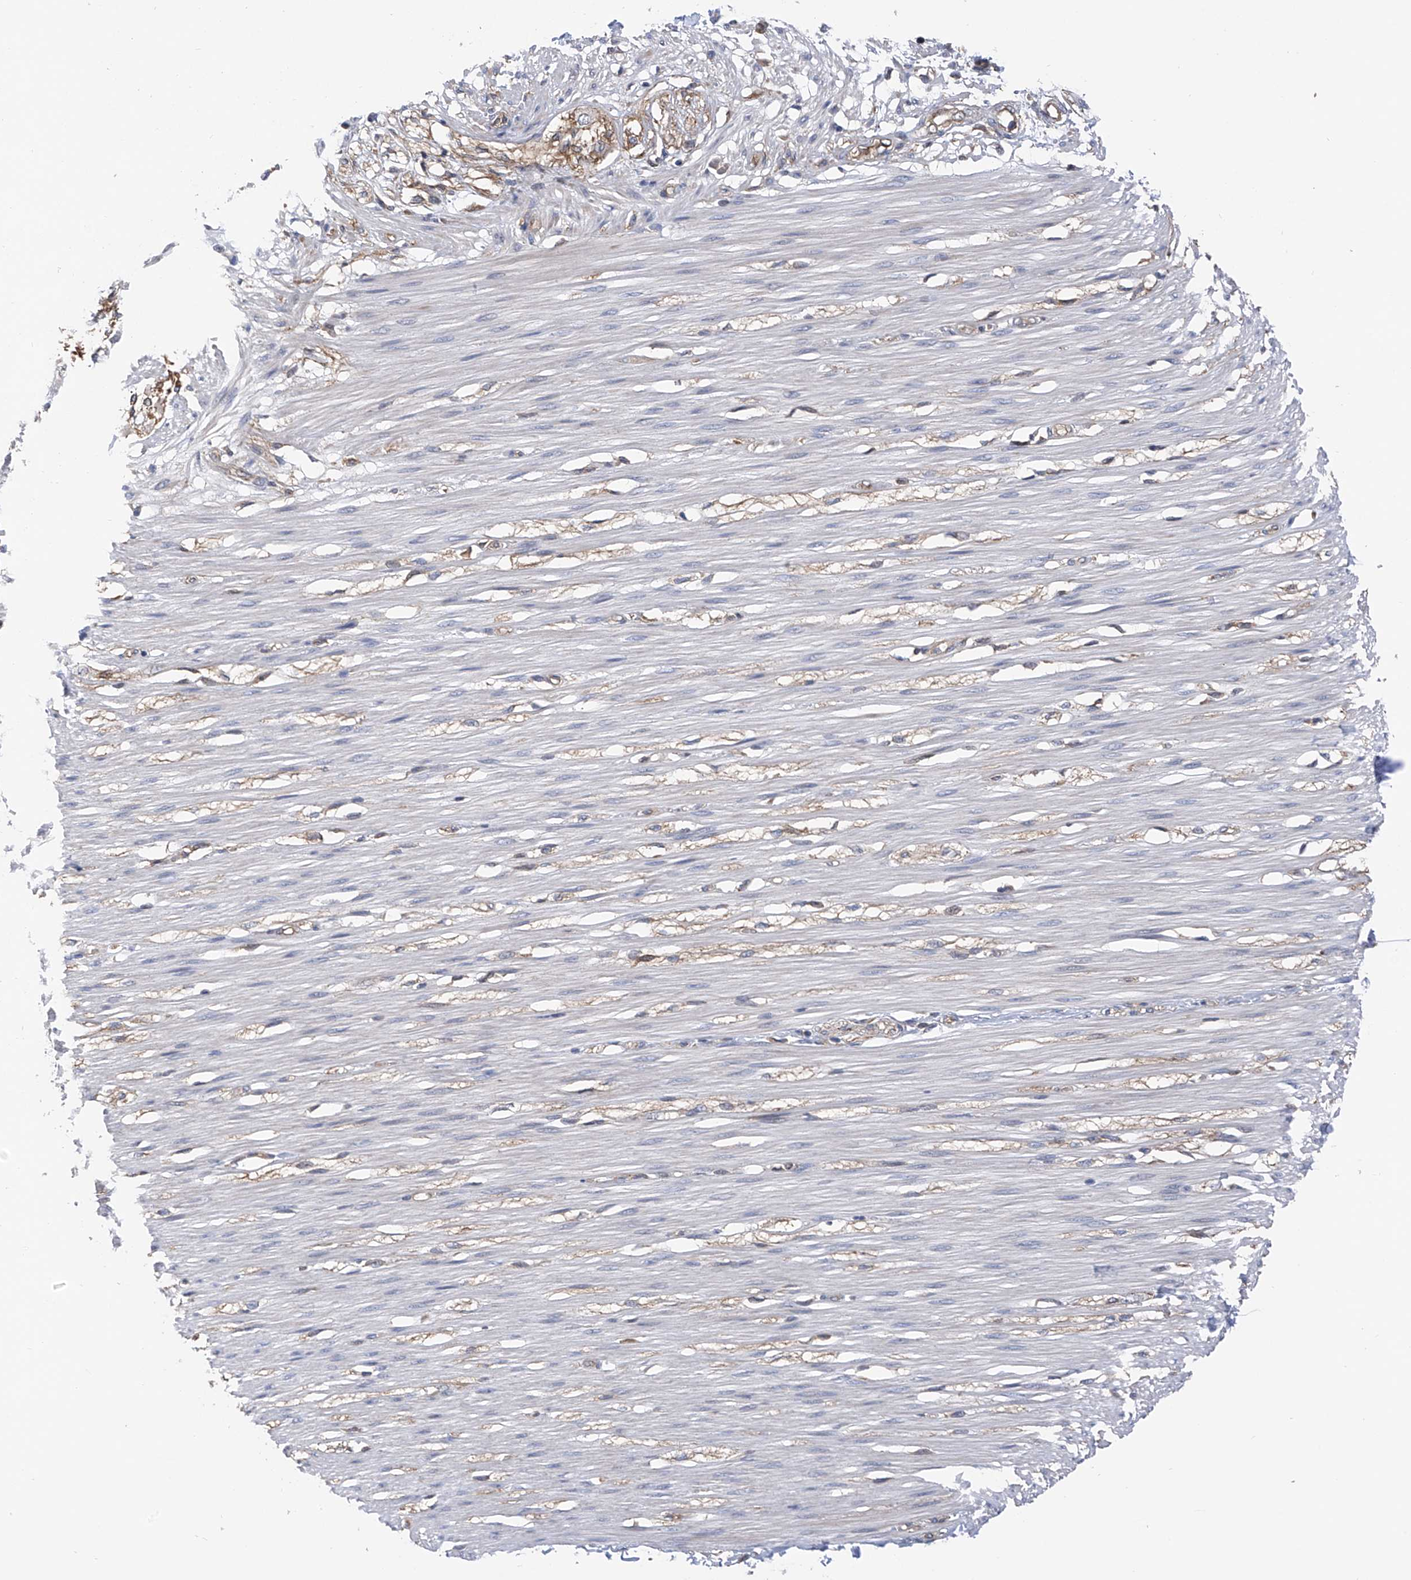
{"staining": {"intensity": "negative", "quantity": "none", "location": "none"}, "tissue": "smooth muscle", "cell_type": "Smooth muscle cells", "image_type": "normal", "snomed": [{"axis": "morphology", "description": "Normal tissue, NOS"}, {"axis": "morphology", "description": "Adenocarcinoma, NOS"}, {"axis": "topography", "description": "Colon"}, {"axis": "topography", "description": "Peripheral nerve tissue"}], "caption": "Human smooth muscle stained for a protein using immunohistochemistry (IHC) reveals no expression in smooth muscle cells.", "gene": "CHPF", "patient": {"sex": "male", "age": 14}}